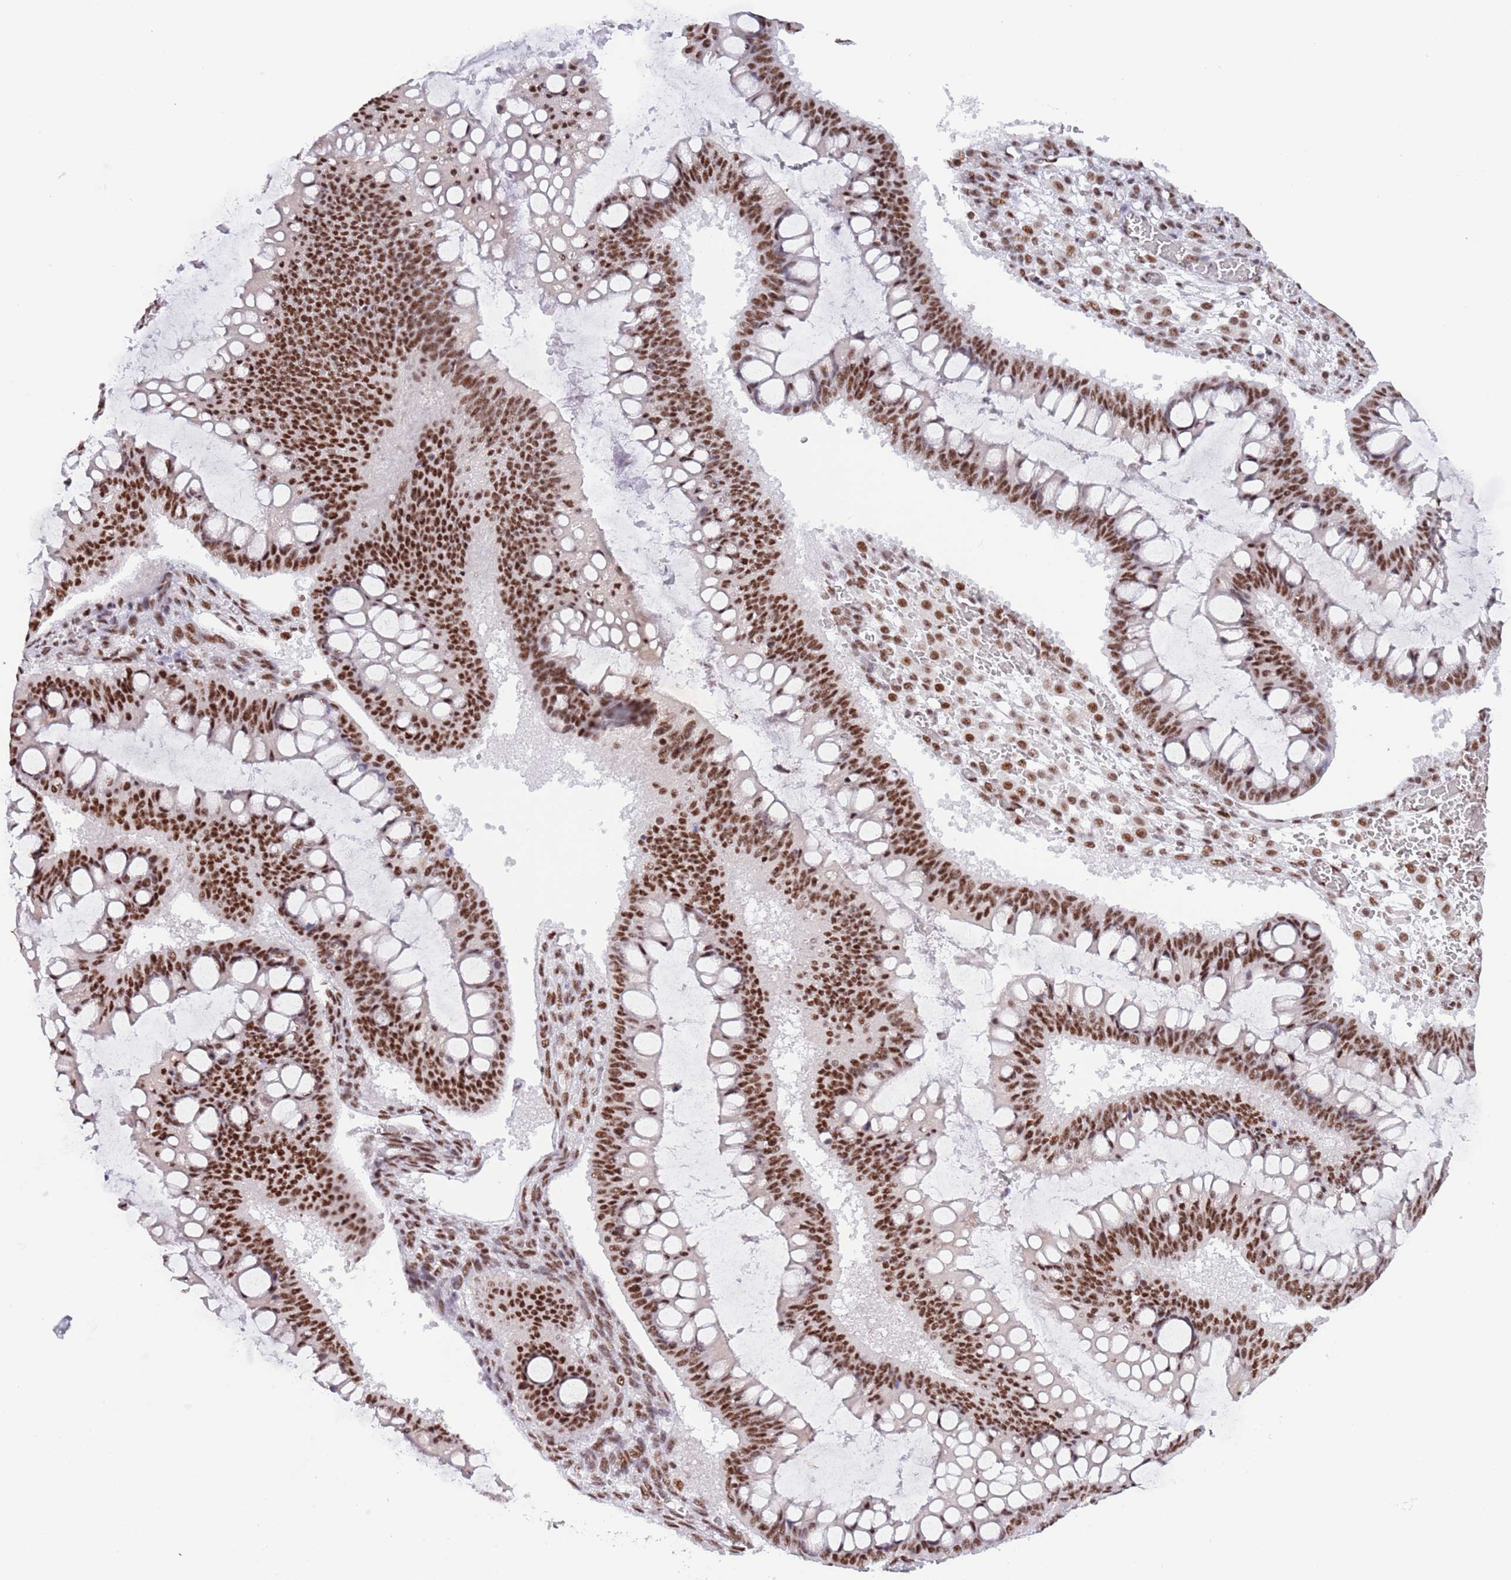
{"staining": {"intensity": "strong", "quantity": ">75%", "location": "nuclear"}, "tissue": "ovarian cancer", "cell_type": "Tumor cells", "image_type": "cancer", "snomed": [{"axis": "morphology", "description": "Cystadenocarcinoma, mucinous, NOS"}, {"axis": "topography", "description": "Ovary"}], "caption": "This is an image of IHC staining of mucinous cystadenocarcinoma (ovarian), which shows strong staining in the nuclear of tumor cells.", "gene": "SF3A2", "patient": {"sex": "female", "age": 73}}